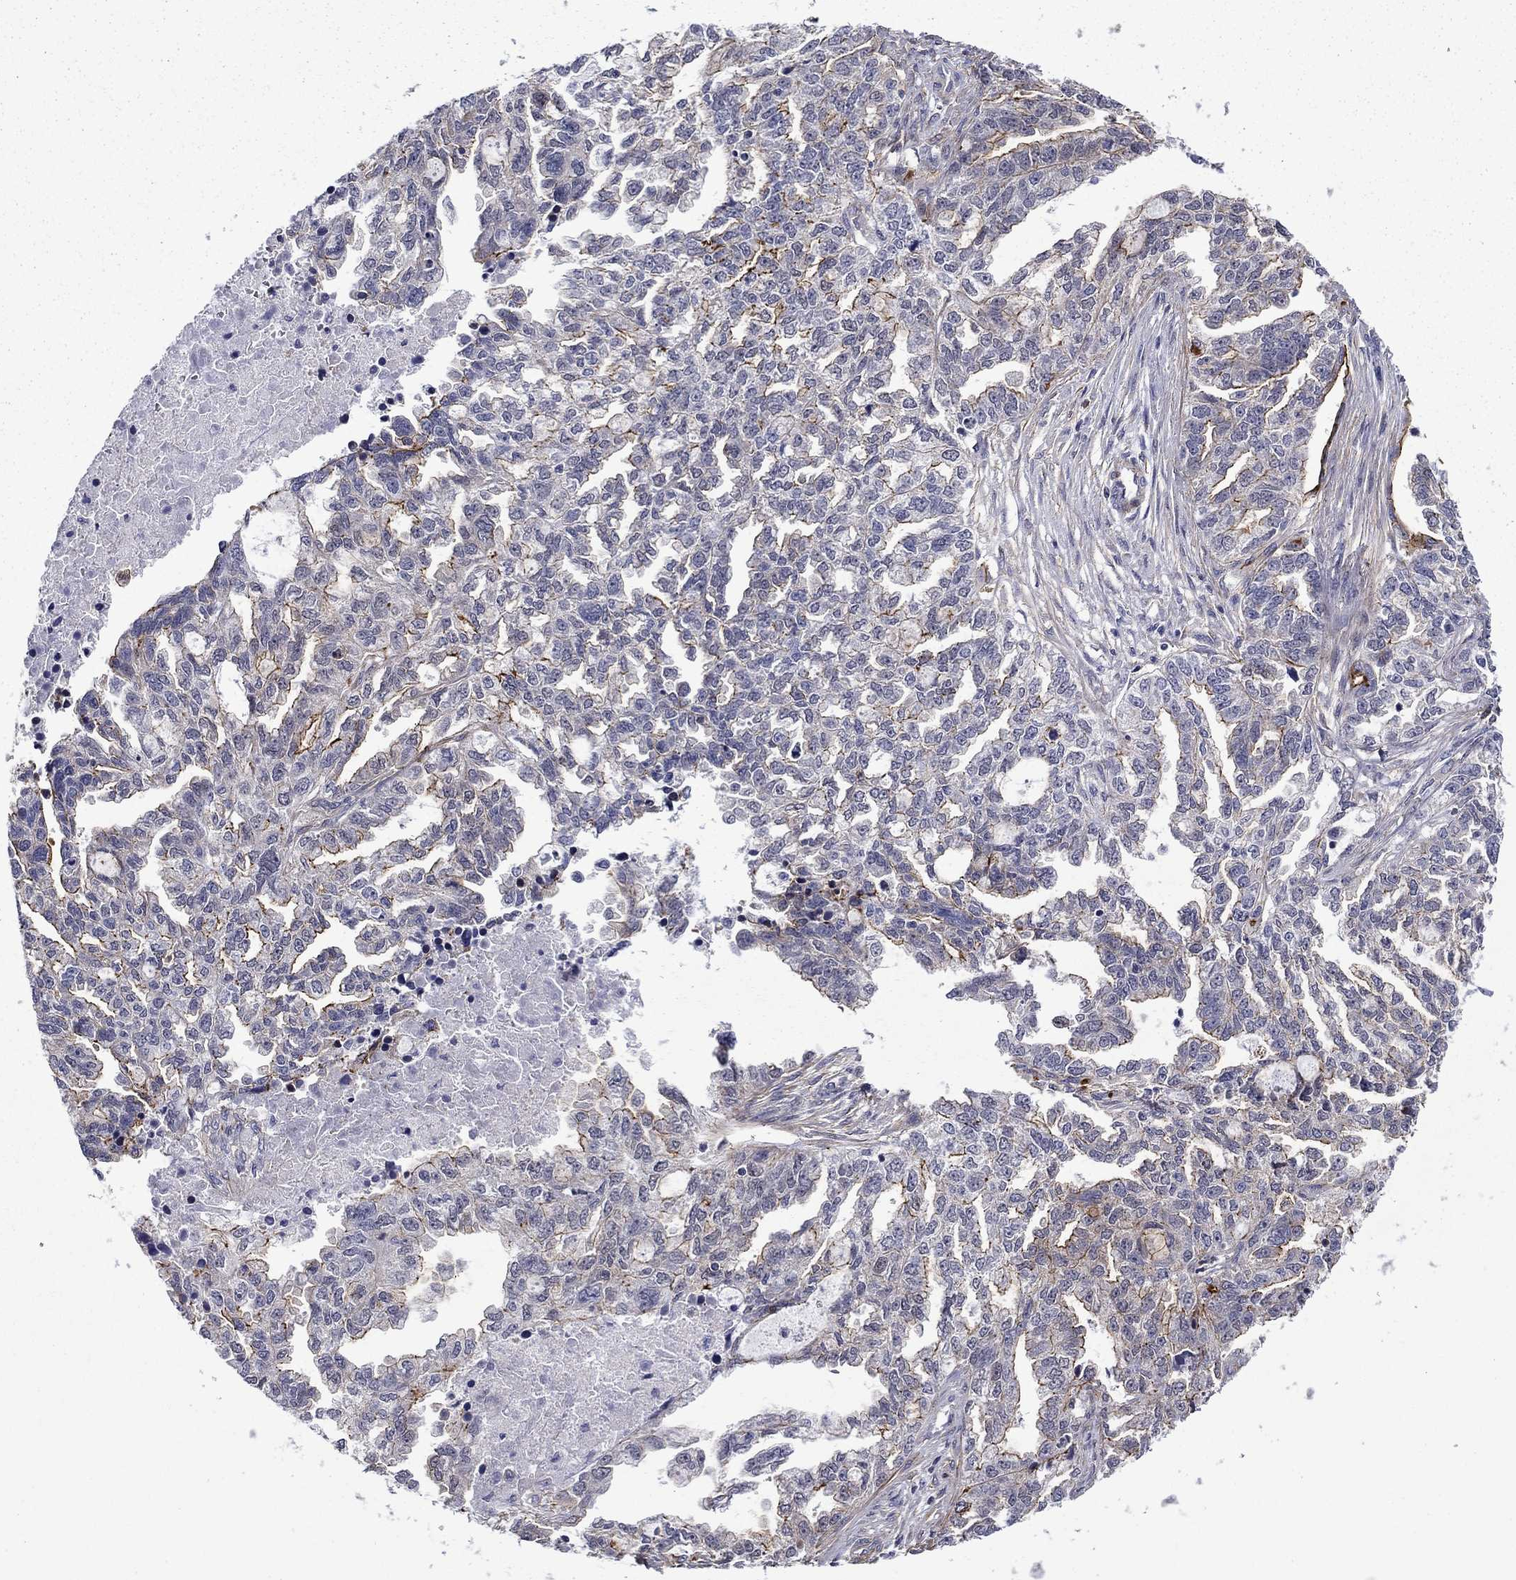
{"staining": {"intensity": "strong", "quantity": "<25%", "location": "cytoplasmic/membranous"}, "tissue": "ovarian cancer", "cell_type": "Tumor cells", "image_type": "cancer", "snomed": [{"axis": "morphology", "description": "Cystadenocarcinoma, serous, NOS"}, {"axis": "topography", "description": "Ovary"}], "caption": "Immunohistochemistry (IHC) (DAB) staining of human ovarian cancer displays strong cytoplasmic/membranous protein positivity in approximately <25% of tumor cells.", "gene": "LMO7", "patient": {"sex": "female", "age": 51}}